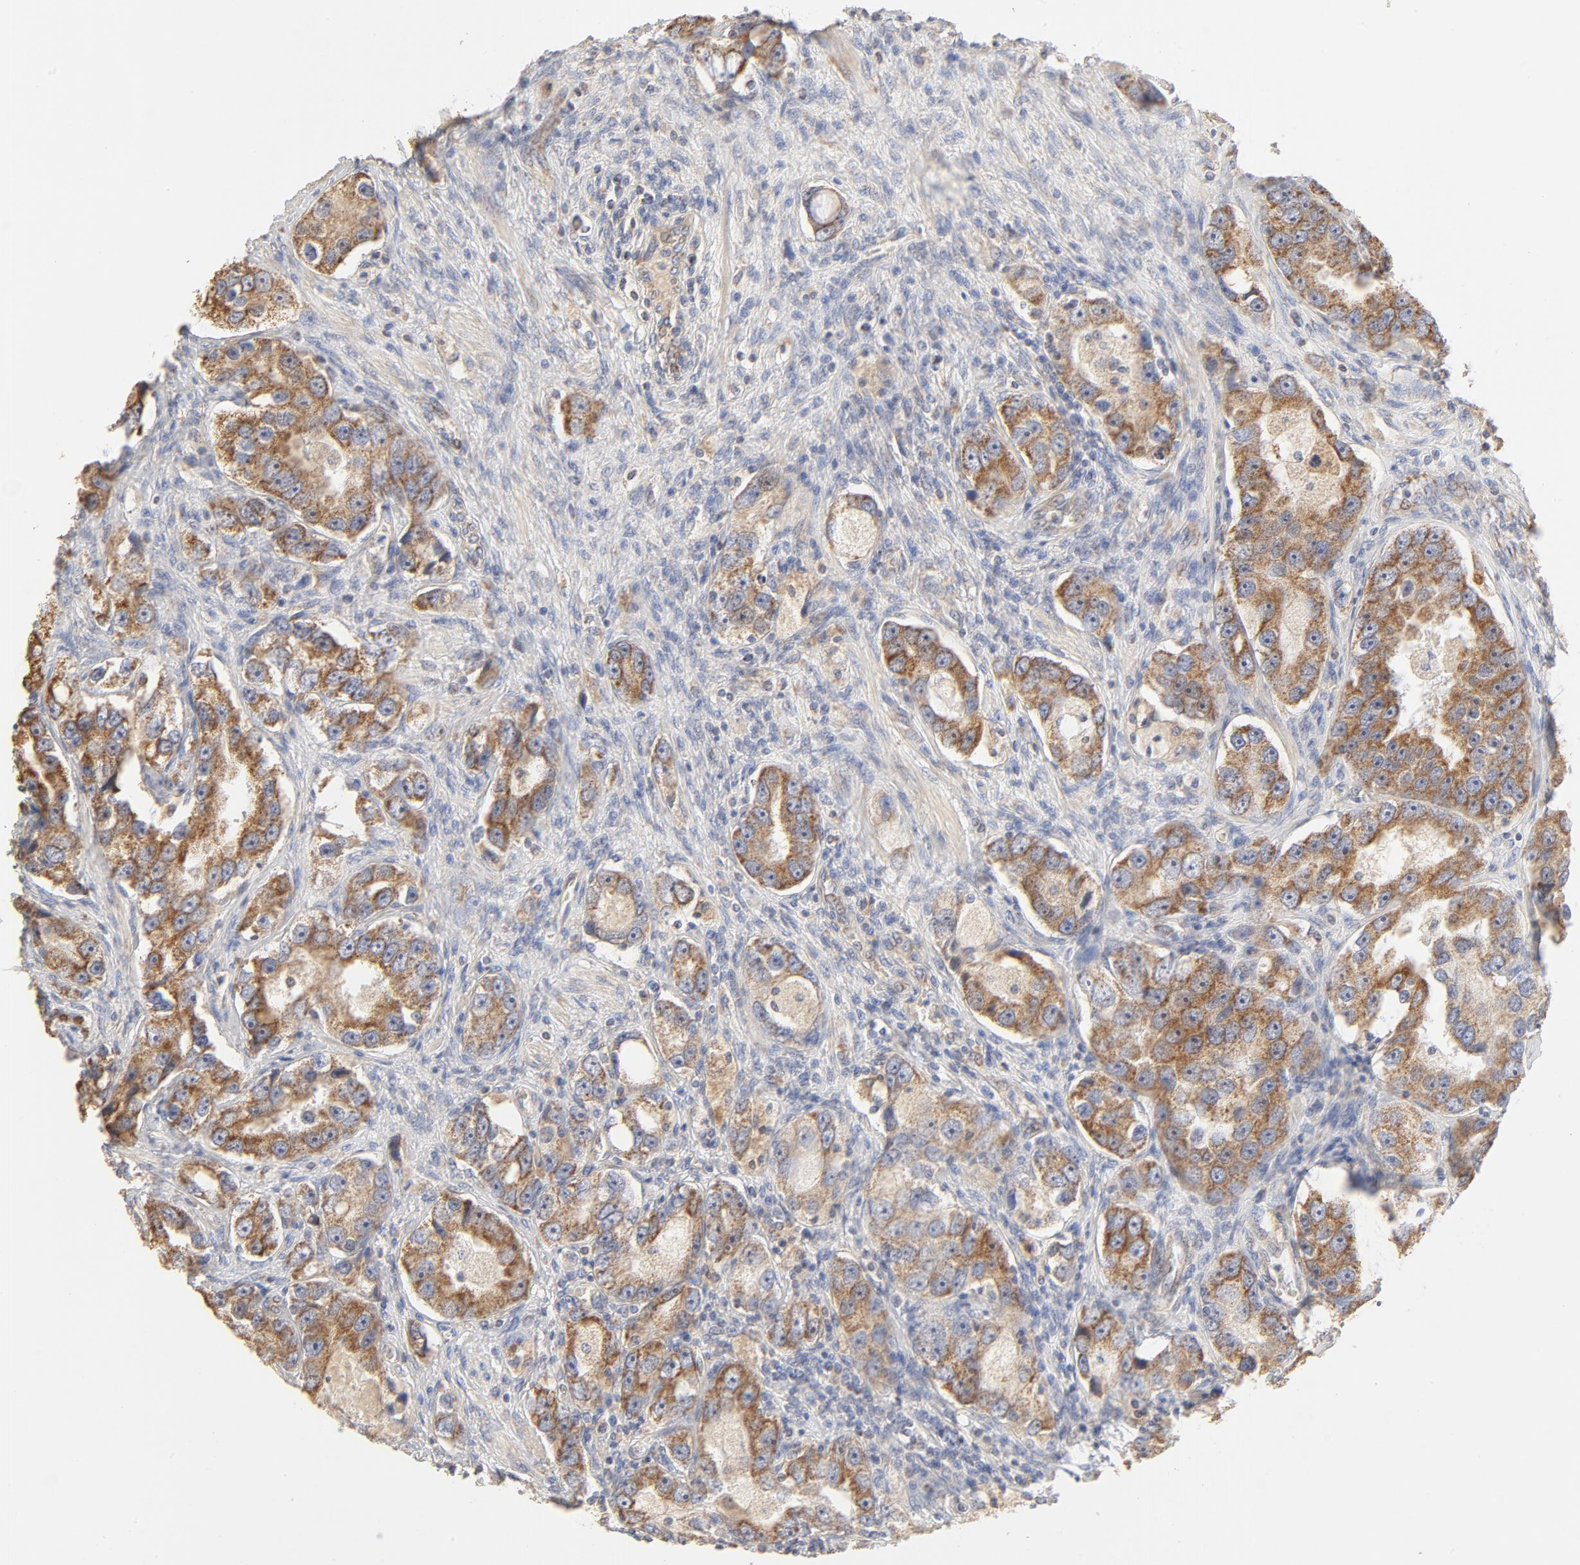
{"staining": {"intensity": "moderate", "quantity": ">75%", "location": "cytoplasmic/membranous"}, "tissue": "prostate cancer", "cell_type": "Tumor cells", "image_type": "cancer", "snomed": [{"axis": "morphology", "description": "Adenocarcinoma, High grade"}, {"axis": "topography", "description": "Prostate"}], "caption": "This image displays prostate cancer stained with IHC to label a protein in brown. The cytoplasmic/membranous of tumor cells show moderate positivity for the protein. Nuclei are counter-stained blue.", "gene": "FCGBP", "patient": {"sex": "male", "age": 63}}